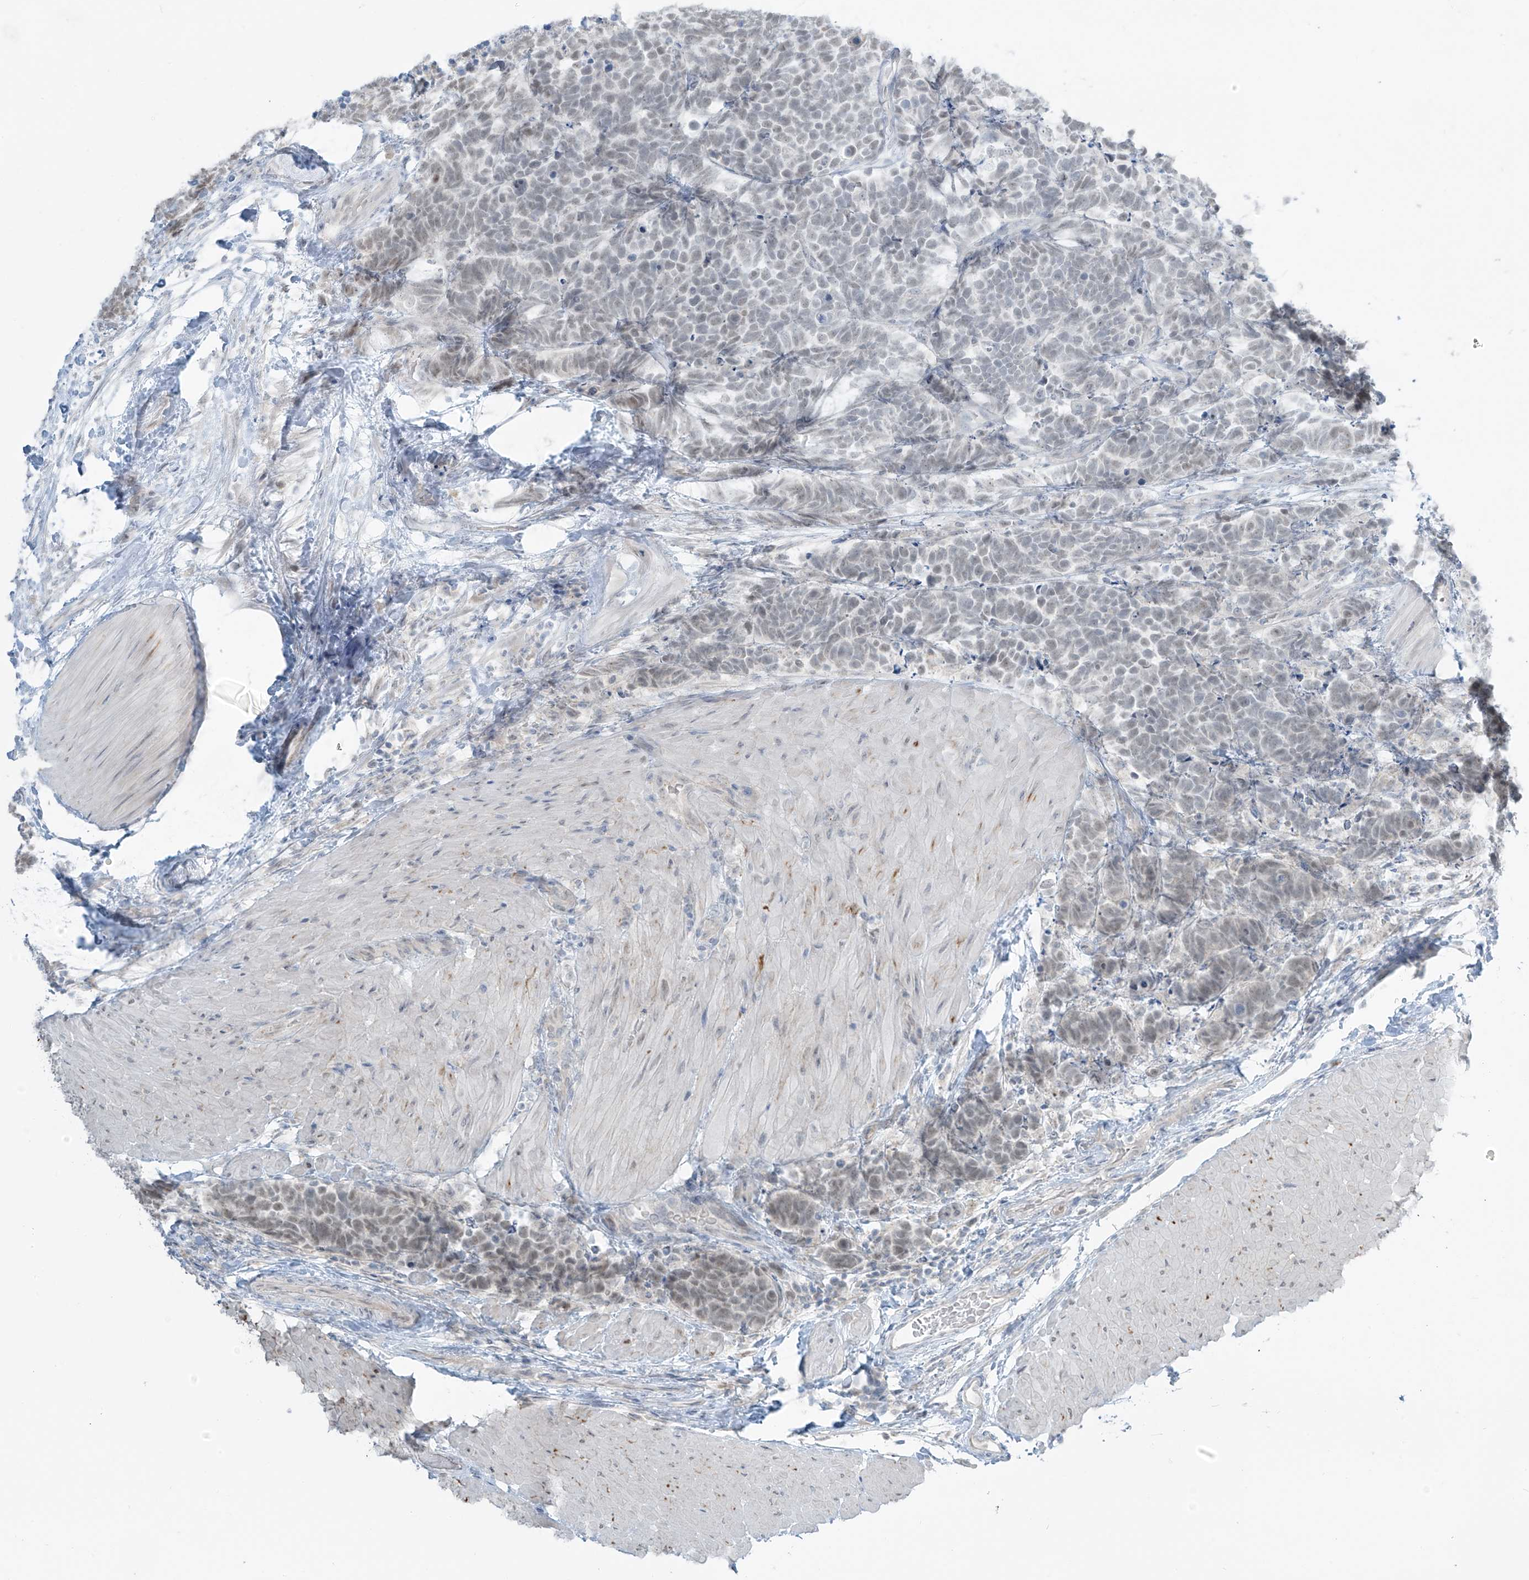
{"staining": {"intensity": "weak", "quantity": "25%-75%", "location": "nuclear"}, "tissue": "carcinoid", "cell_type": "Tumor cells", "image_type": "cancer", "snomed": [{"axis": "morphology", "description": "Carcinoma, NOS"}, {"axis": "morphology", "description": "Carcinoid, malignant, NOS"}, {"axis": "topography", "description": "Urinary bladder"}], "caption": "IHC of human malignant carcinoid shows low levels of weak nuclear positivity in approximately 25%-75% of tumor cells.", "gene": "PRDM6", "patient": {"sex": "male", "age": 57}}